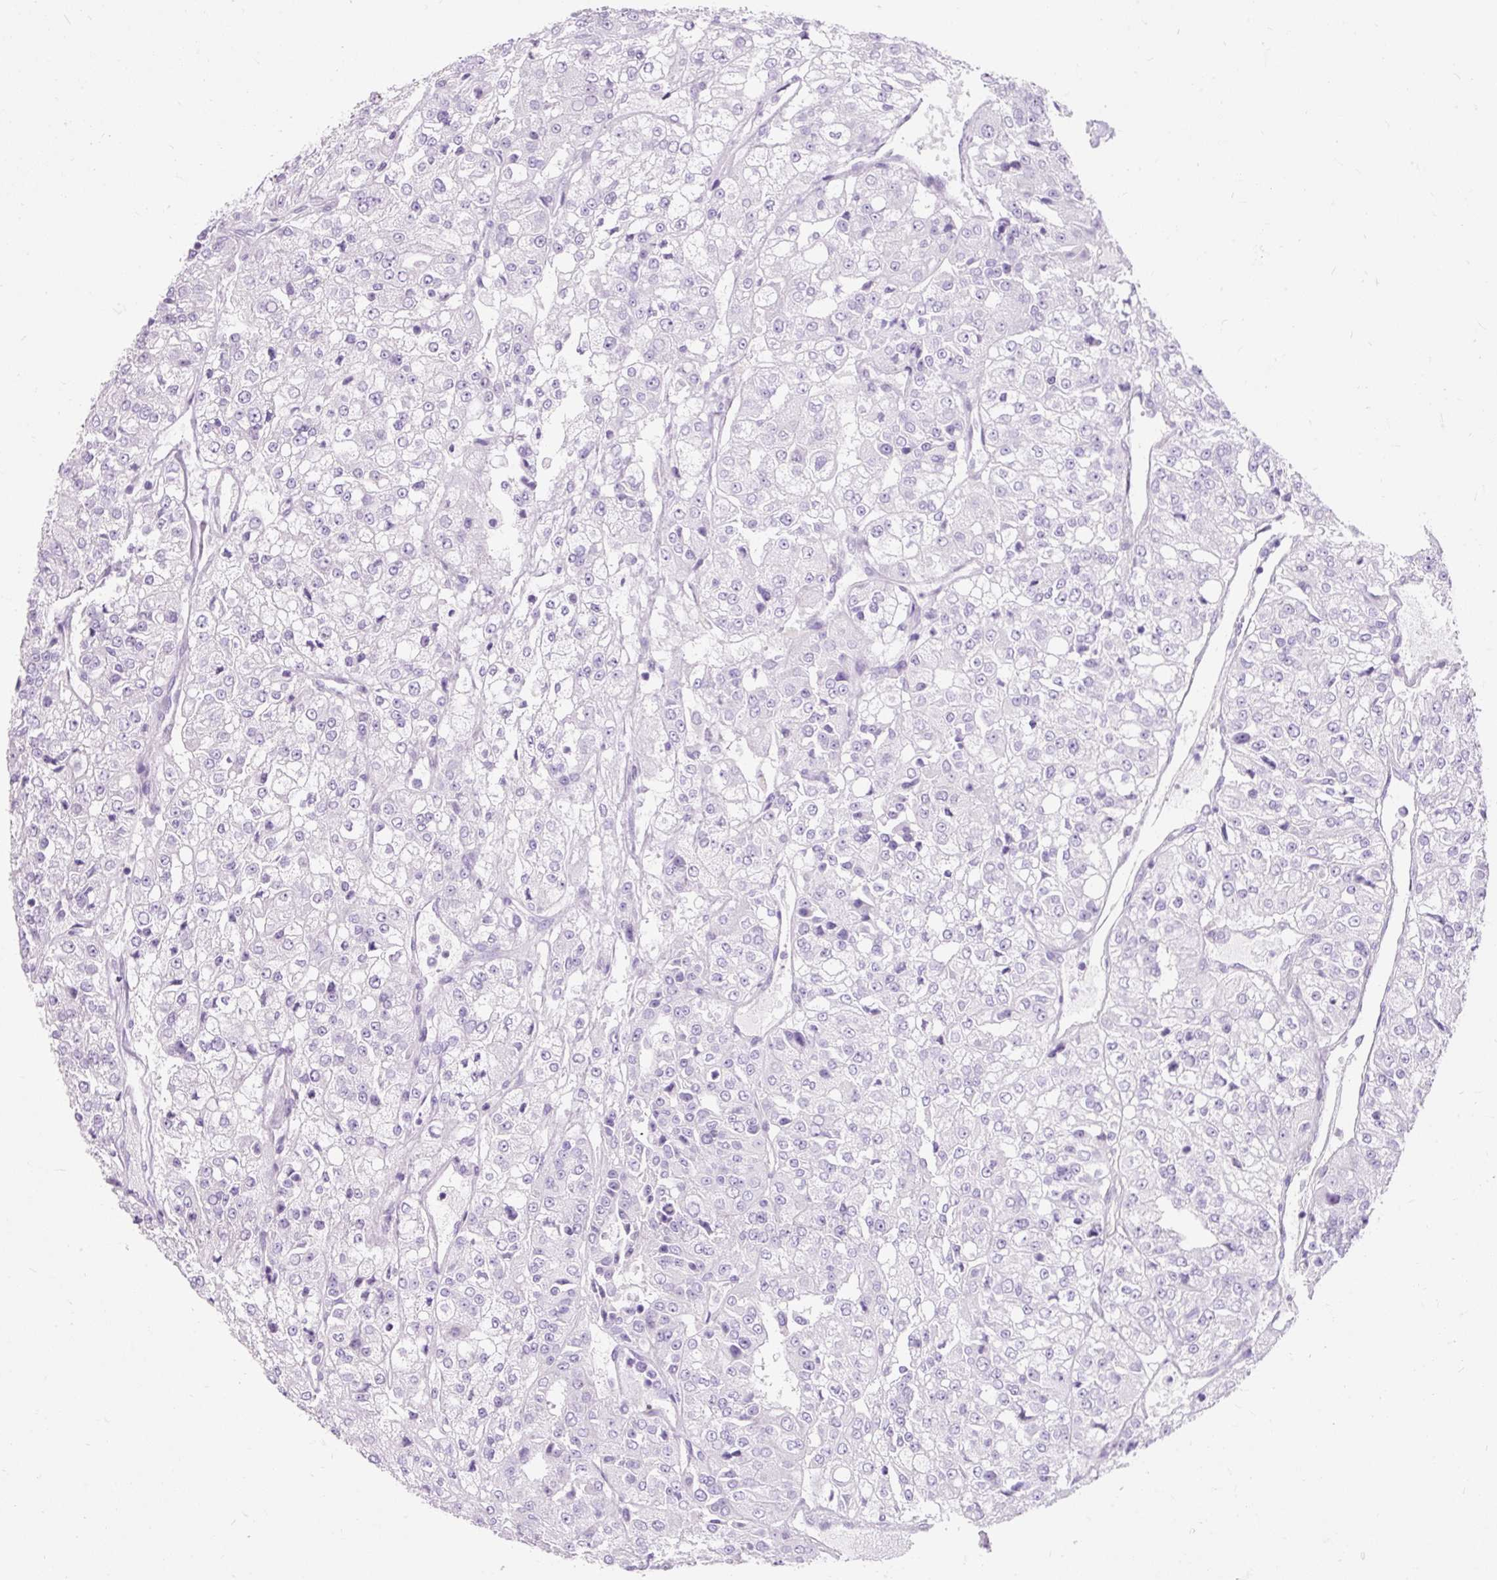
{"staining": {"intensity": "negative", "quantity": "none", "location": "none"}, "tissue": "renal cancer", "cell_type": "Tumor cells", "image_type": "cancer", "snomed": [{"axis": "morphology", "description": "Adenocarcinoma, NOS"}, {"axis": "topography", "description": "Kidney"}], "caption": "A micrograph of human renal cancer (adenocarcinoma) is negative for staining in tumor cells.", "gene": "TMEM213", "patient": {"sex": "female", "age": 63}}